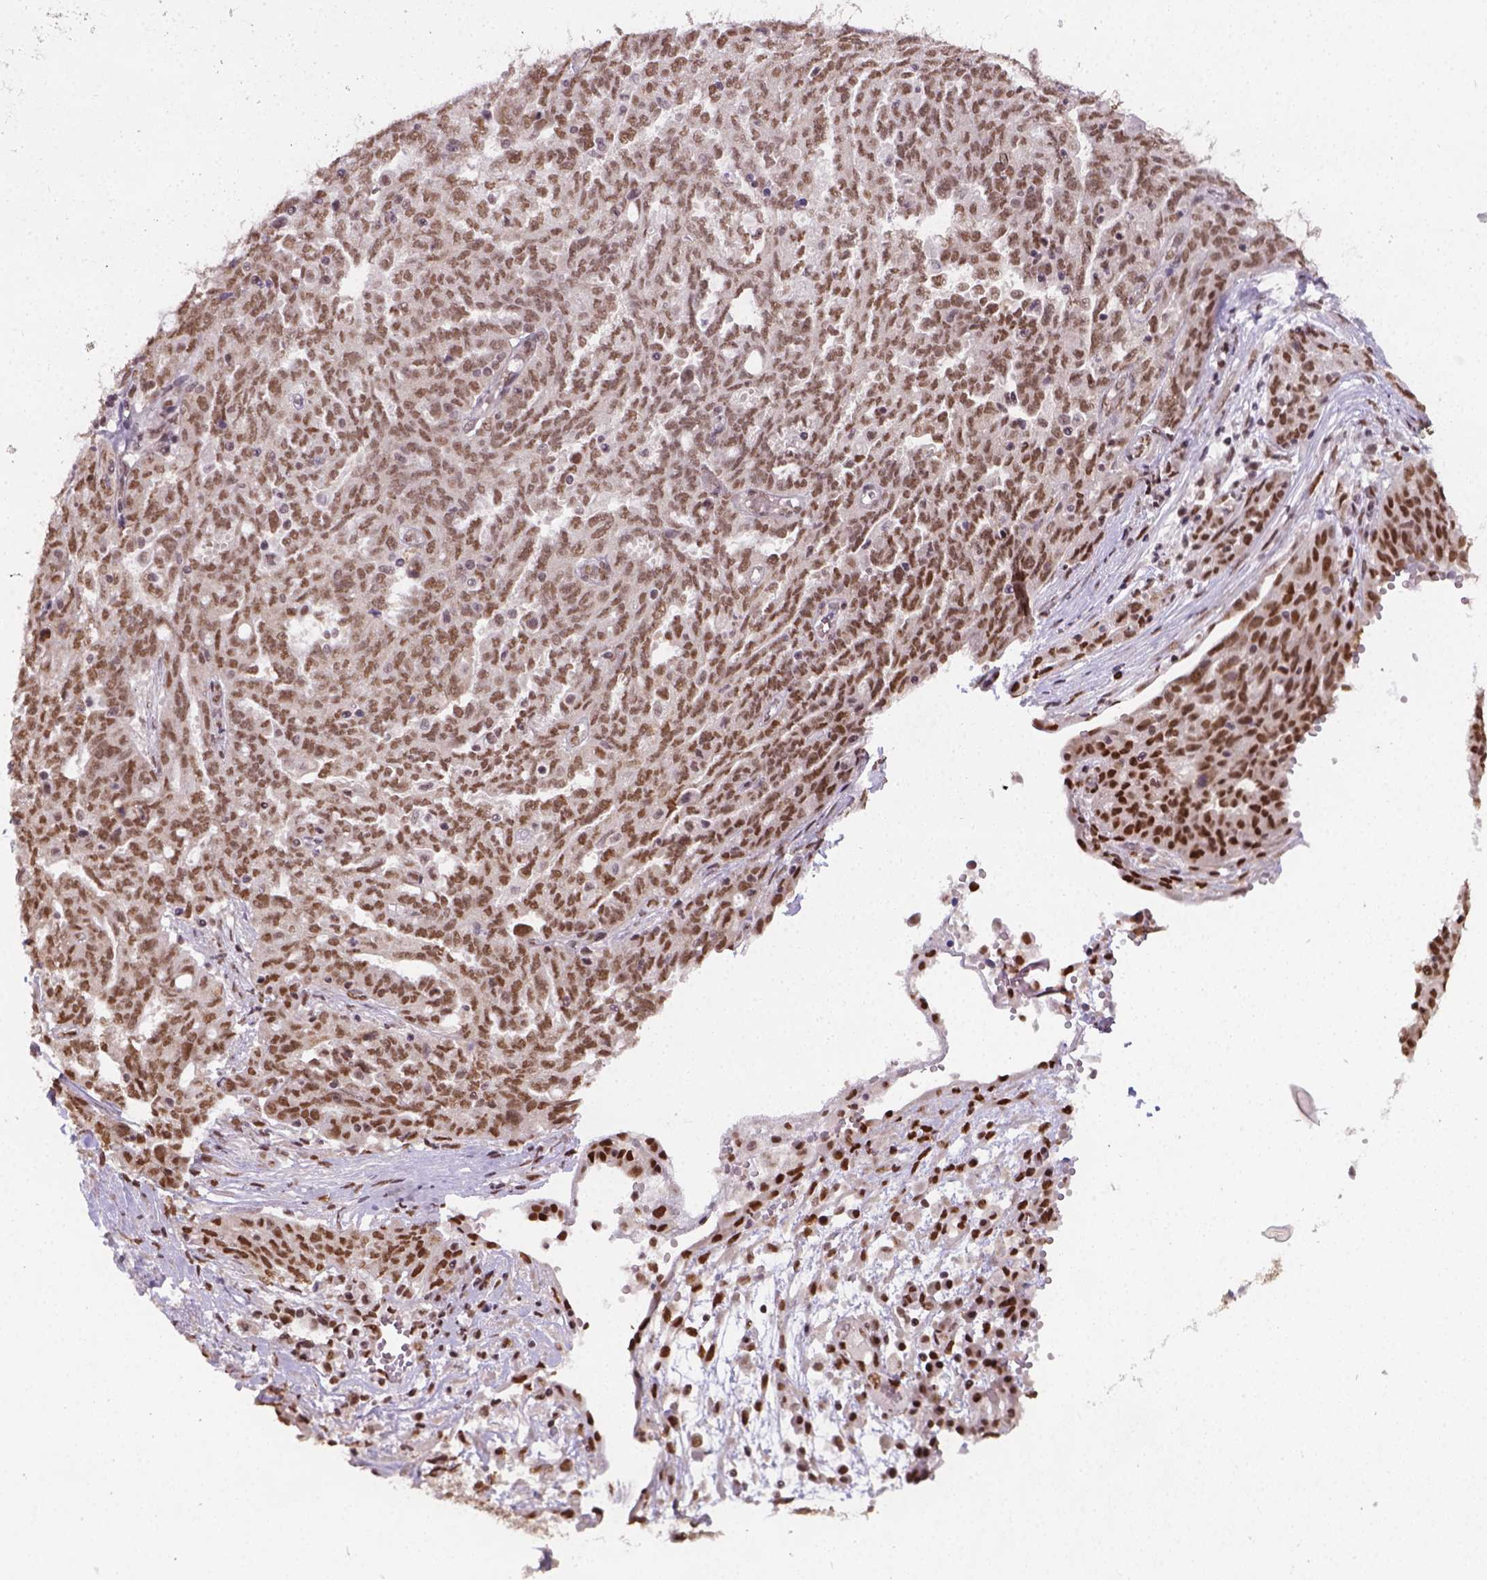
{"staining": {"intensity": "moderate", "quantity": ">75%", "location": "nuclear"}, "tissue": "ovarian cancer", "cell_type": "Tumor cells", "image_type": "cancer", "snomed": [{"axis": "morphology", "description": "Cystadenocarcinoma, serous, NOS"}, {"axis": "topography", "description": "Ovary"}], "caption": "DAB immunohistochemical staining of human ovarian cancer (serous cystadenocarcinoma) displays moderate nuclear protein expression in about >75% of tumor cells. The staining is performed using DAB brown chromogen to label protein expression. The nuclei are counter-stained blue using hematoxylin.", "gene": "FANCE", "patient": {"sex": "female", "age": 67}}